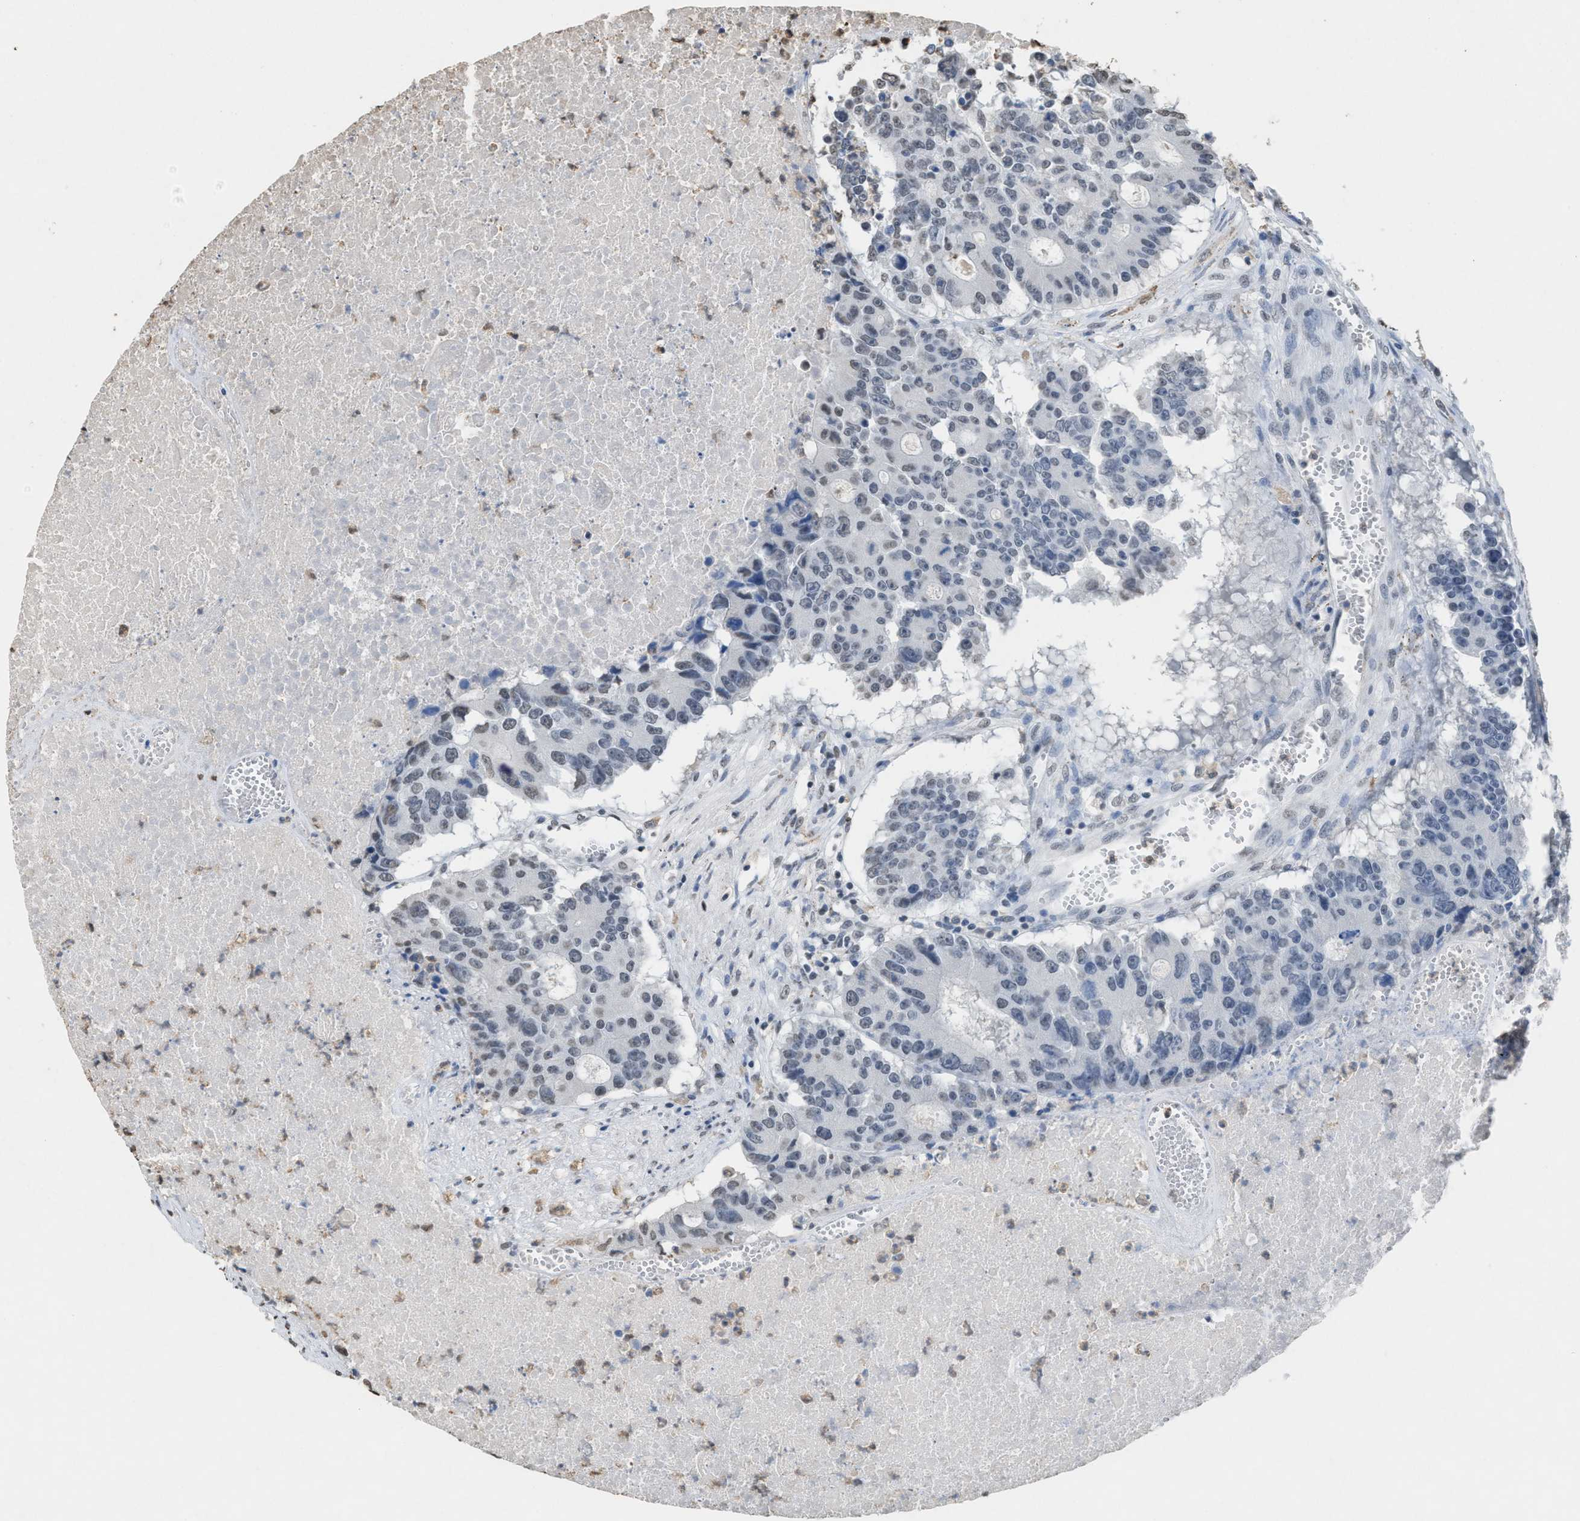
{"staining": {"intensity": "weak", "quantity": "25%-75%", "location": "nuclear"}, "tissue": "colorectal cancer", "cell_type": "Tumor cells", "image_type": "cancer", "snomed": [{"axis": "morphology", "description": "Adenocarcinoma, NOS"}, {"axis": "topography", "description": "Colon"}], "caption": "Tumor cells display weak nuclear positivity in about 25%-75% of cells in colorectal cancer (adenocarcinoma).", "gene": "NUP88", "patient": {"sex": "male", "age": 87}}